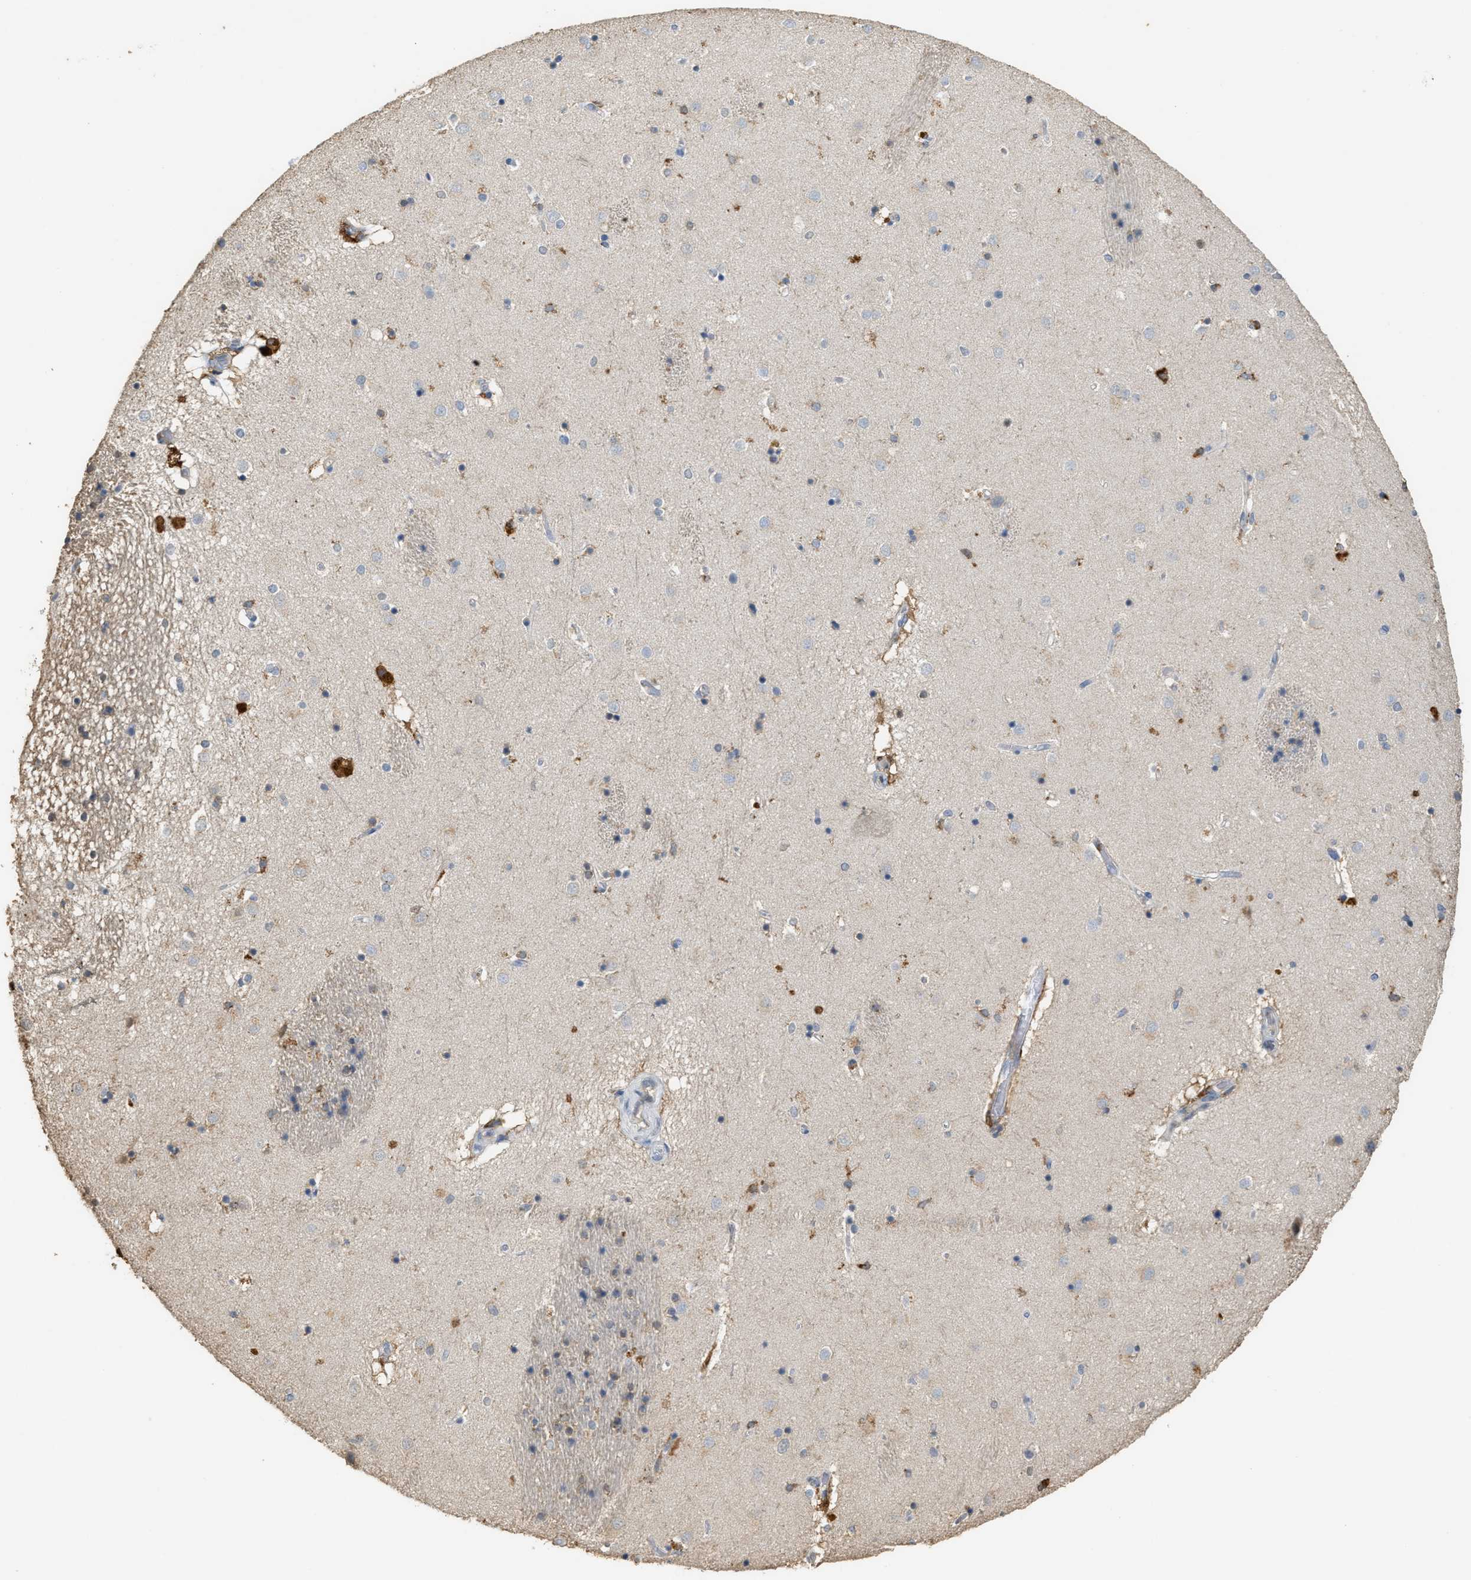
{"staining": {"intensity": "moderate", "quantity": "<25%", "location": "cytoplasmic/membranous"}, "tissue": "caudate", "cell_type": "Glial cells", "image_type": "normal", "snomed": [{"axis": "morphology", "description": "Normal tissue, NOS"}, {"axis": "topography", "description": "Lateral ventricle wall"}], "caption": "IHC (DAB (3,3'-diaminobenzidine)) staining of unremarkable human caudate shows moderate cytoplasmic/membranous protein positivity in approximately <25% of glial cells. (Stains: DAB in brown, nuclei in blue, Microscopy: brightfield microscopy at high magnification).", "gene": "GCN1", "patient": {"sex": "male", "age": 70}}